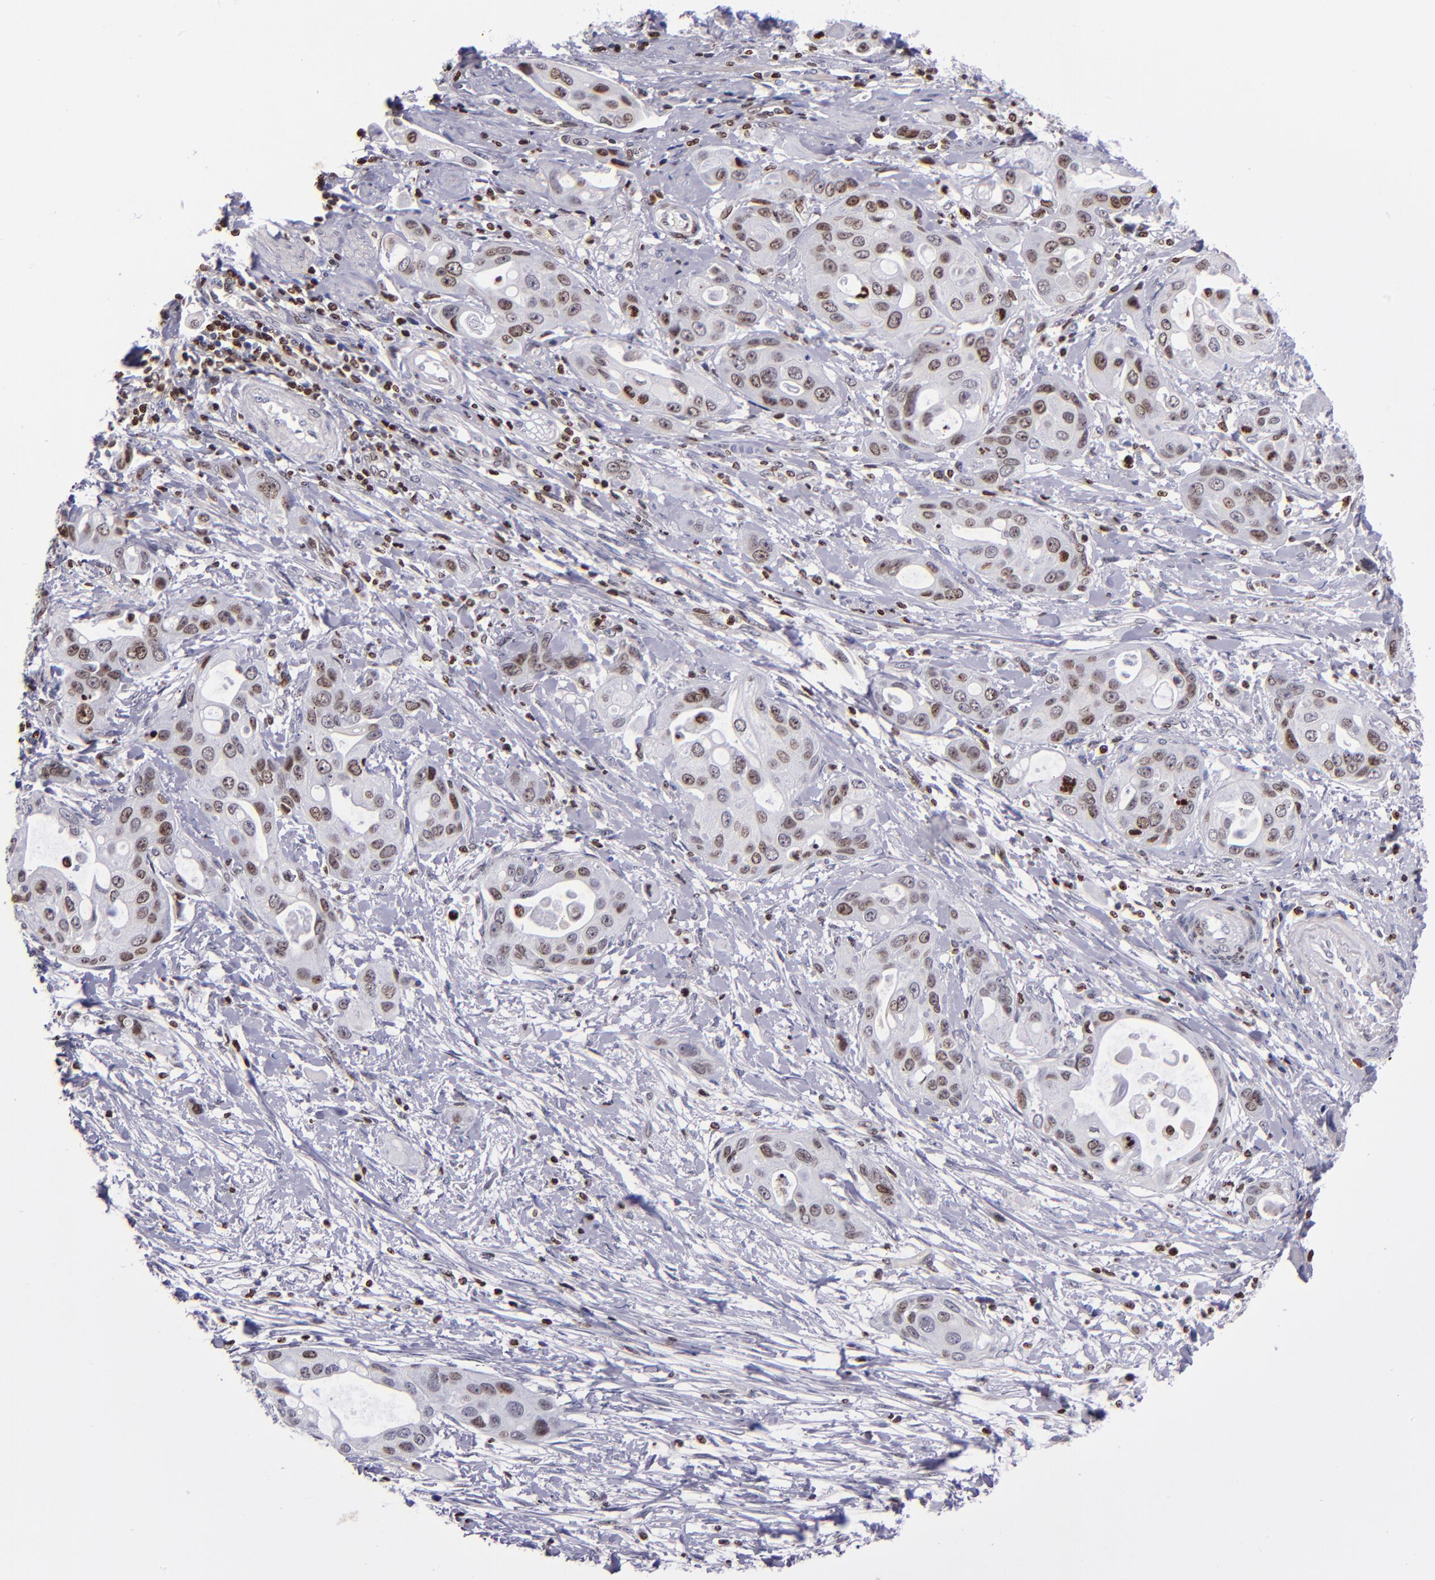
{"staining": {"intensity": "weak", "quantity": "25%-75%", "location": "nuclear"}, "tissue": "pancreatic cancer", "cell_type": "Tumor cells", "image_type": "cancer", "snomed": [{"axis": "morphology", "description": "Adenocarcinoma, NOS"}, {"axis": "topography", "description": "Pancreas"}], "caption": "Pancreatic adenocarcinoma stained with a protein marker exhibits weak staining in tumor cells.", "gene": "CDKL5", "patient": {"sex": "female", "age": 60}}